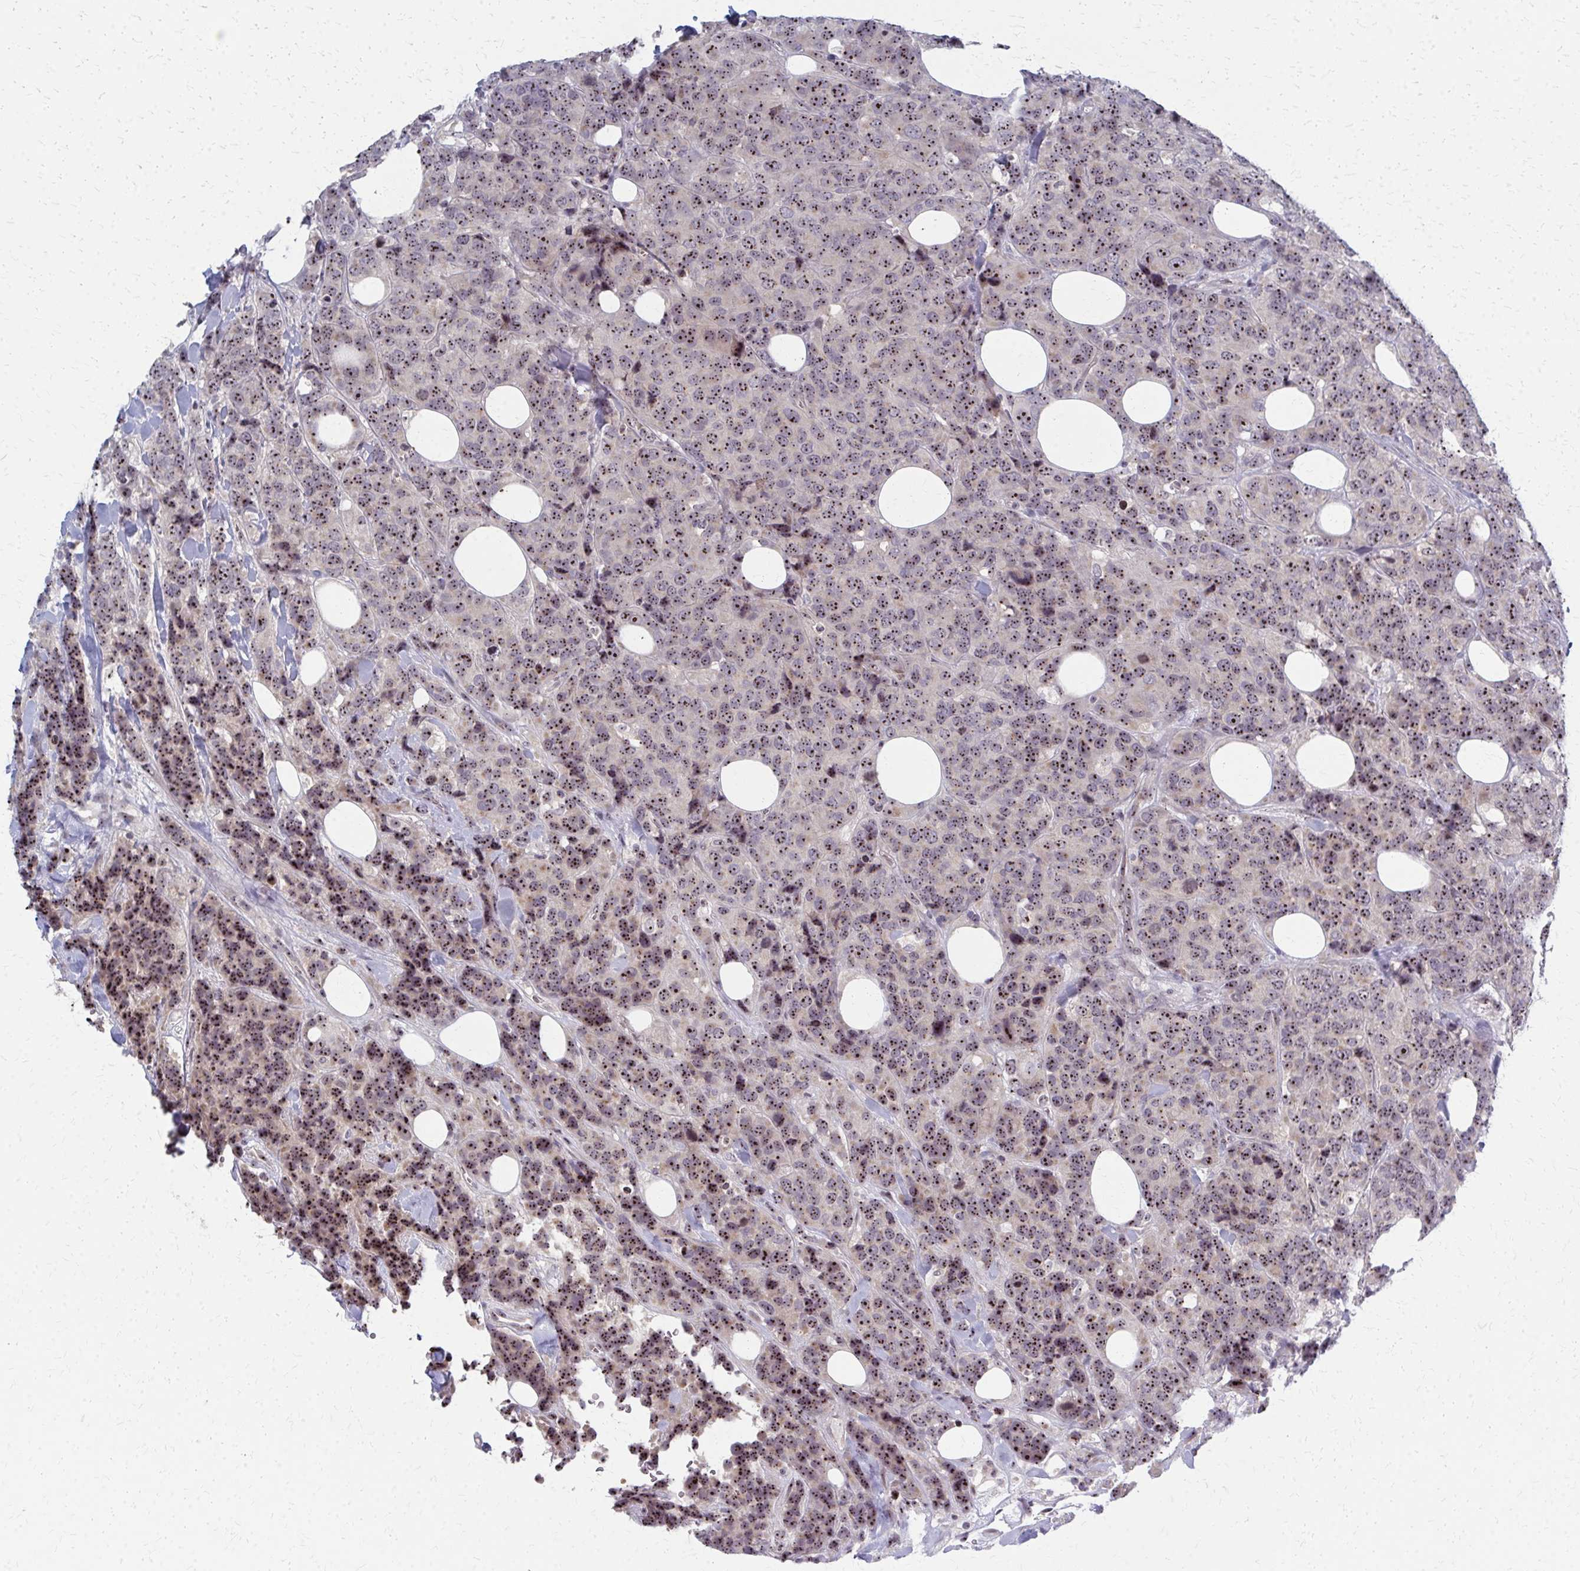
{"staining": {"intensity": "moderate", "quantity": ">75%", "location": "cytoplasmic/membranous"}, "tissue": "breast cancer", "cell_type": "Tumor cells", "image_type": "cancer", "snomed": [{"axis": "morphology", "description": "Lobular carcinoma"}, {"axis": "topography", "description": "Breast"}], "caption": "IHC (DAB) staining of human breast cancer exhibits moderate cytoplasmic/membranous protein positivity in approximately >75% of tumor cells.", "gene": "NUDT16", "patient": {"sex": "female", "age": 59}}